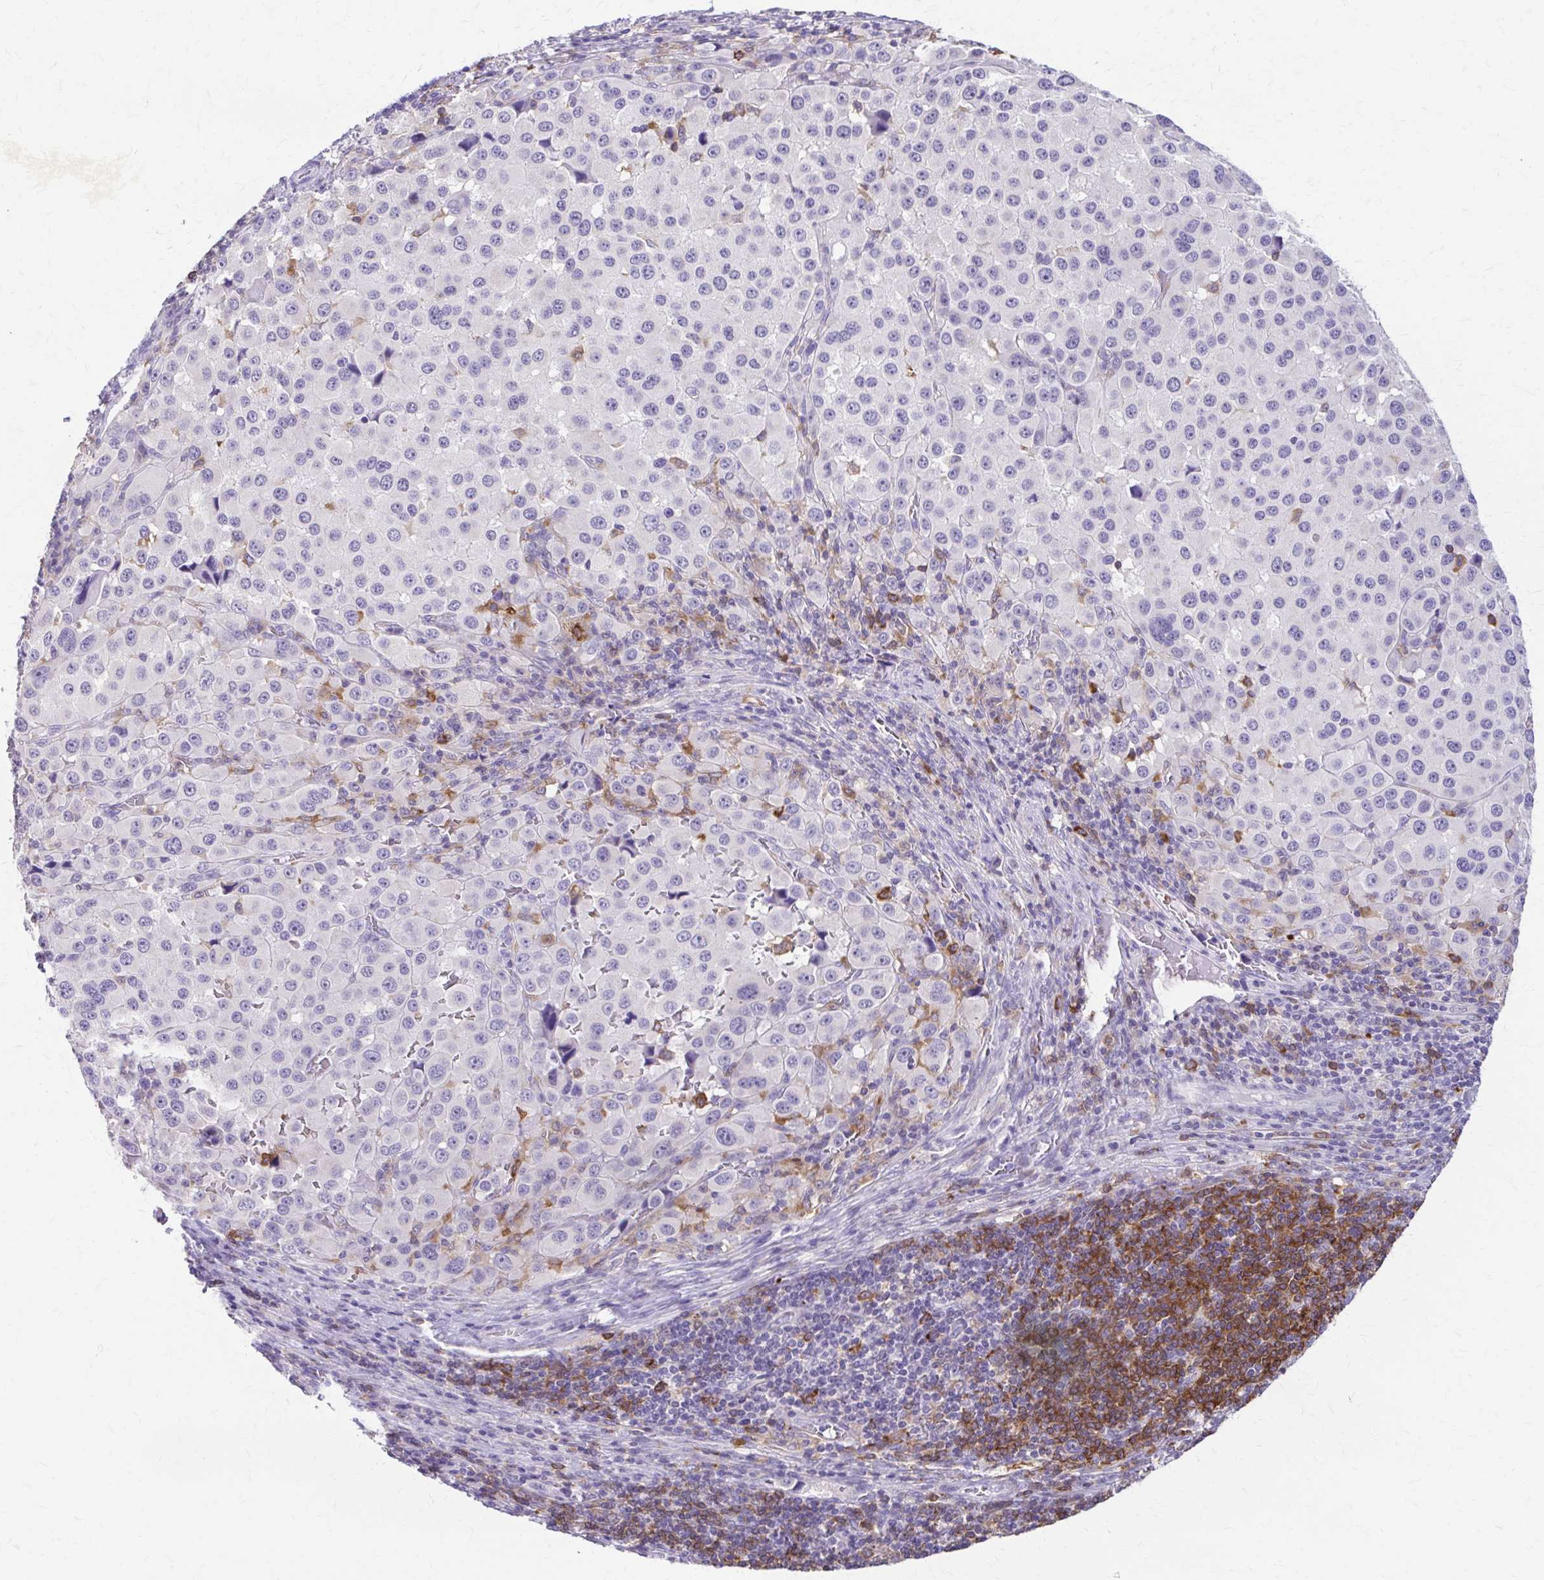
{"staining": {"intensity": "negative", "quantity": "none", "location": "none"}, "tissue": "melanoma", "cell_type": "Tumor cells", "image_type": "cancer", "snomed": [{"axis": "morphology", "description": "Malignant melanoma, Metastatic site"}, {"axis": "topography", "description": "Lymph node"}], "caption": "A photomicrograph of melanoma stained for a protein shows no brown staining in tumor cells.", "gene": "PIK3AP1", "patient": {"sex": "female", "age": 65}}